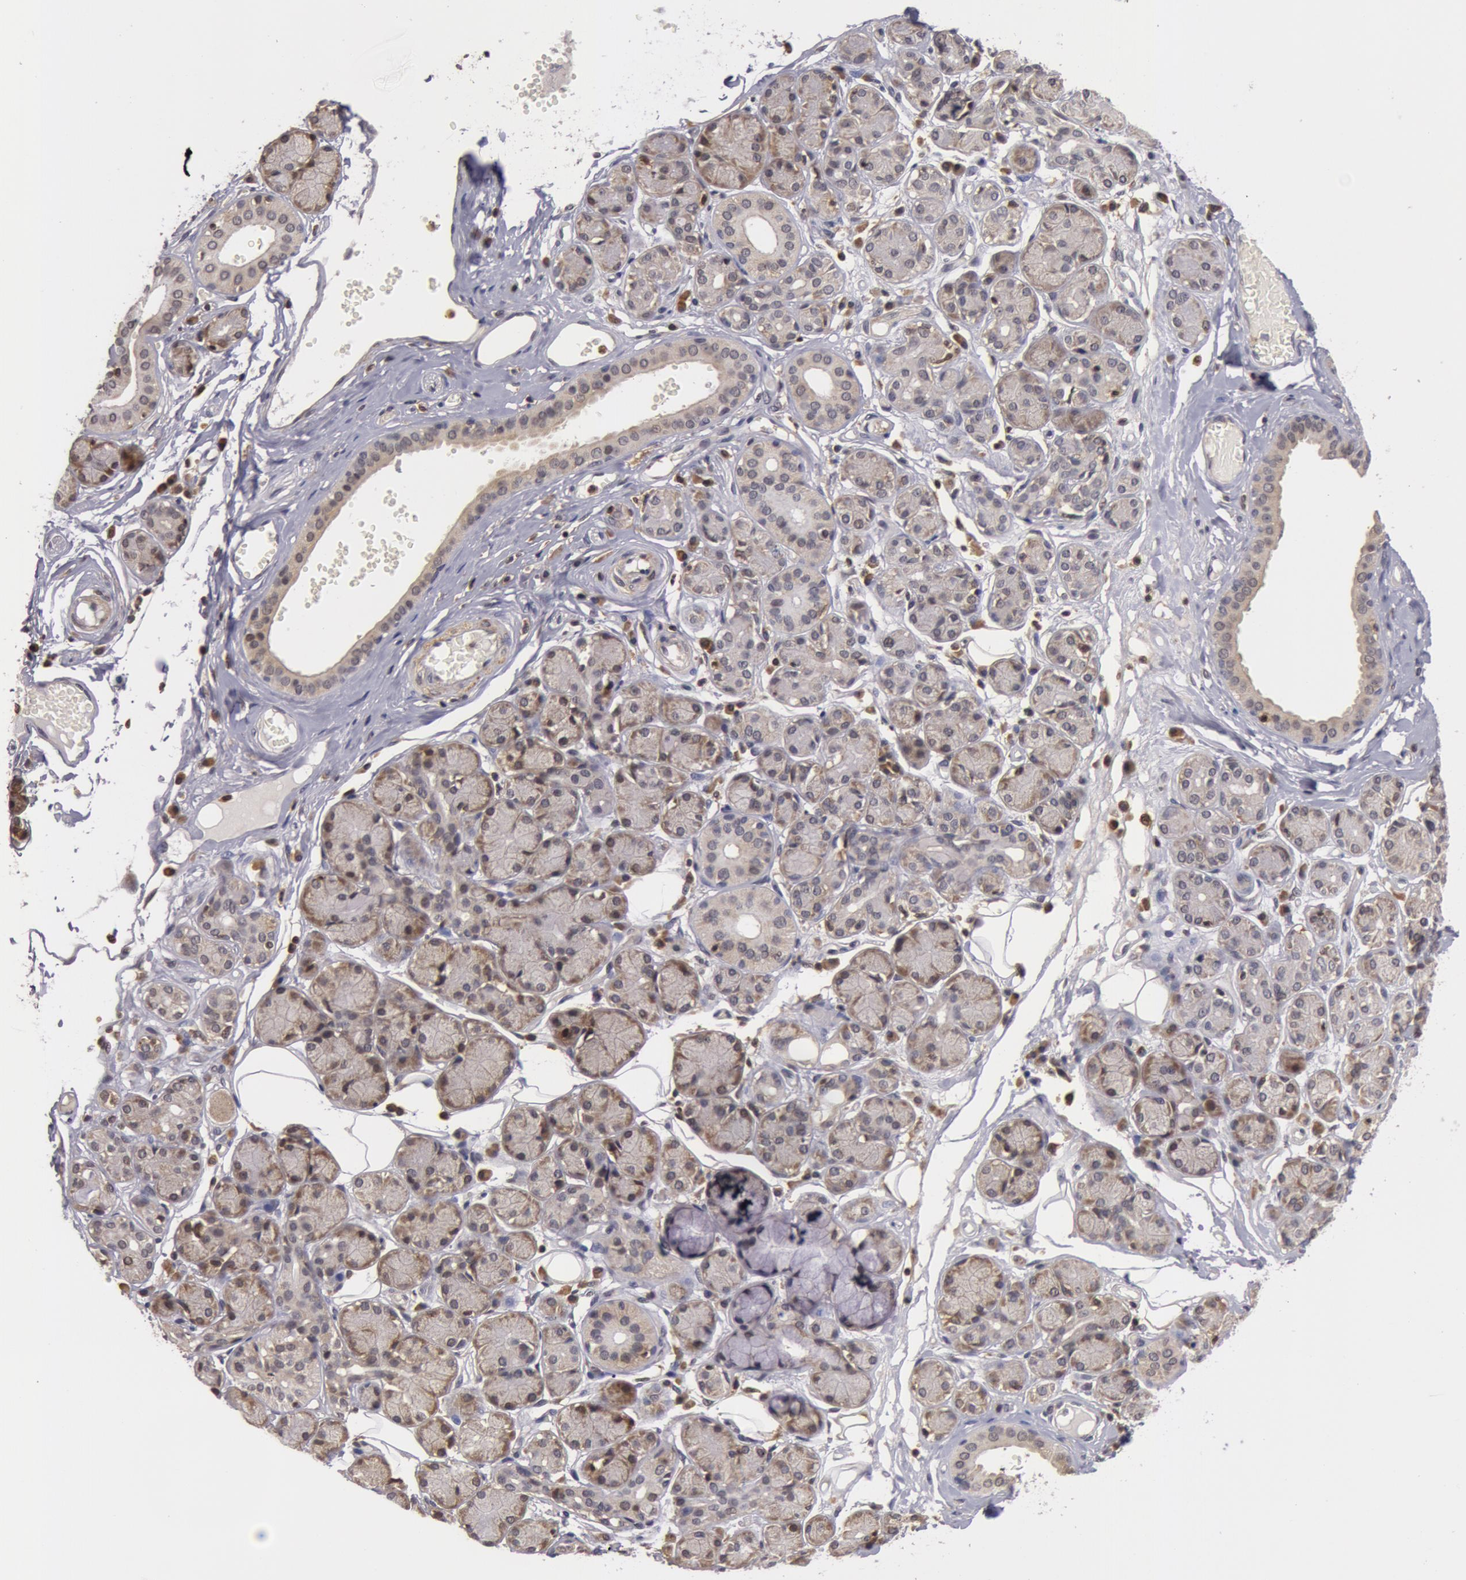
{"staining": {"intensity": "weak", "quantity": "<25%", "location": "nuclear"}, "tissue": "salivary gland", "cell_type": "Glandular cells", "image_type": "normal", "snomed": [{"axis": "morphology", "description": "Normal tissue, NOS"}, {"axis": "topography", "description": "Salivary gland"}], "caption": "Immunohistochemistry histopathology image of unremarkable salivary gland stained for a protein (brown), which exhibits no expression in glandular cells.", "gene": "ZNF350", "patient": {"sex": "male", "age": 54}}